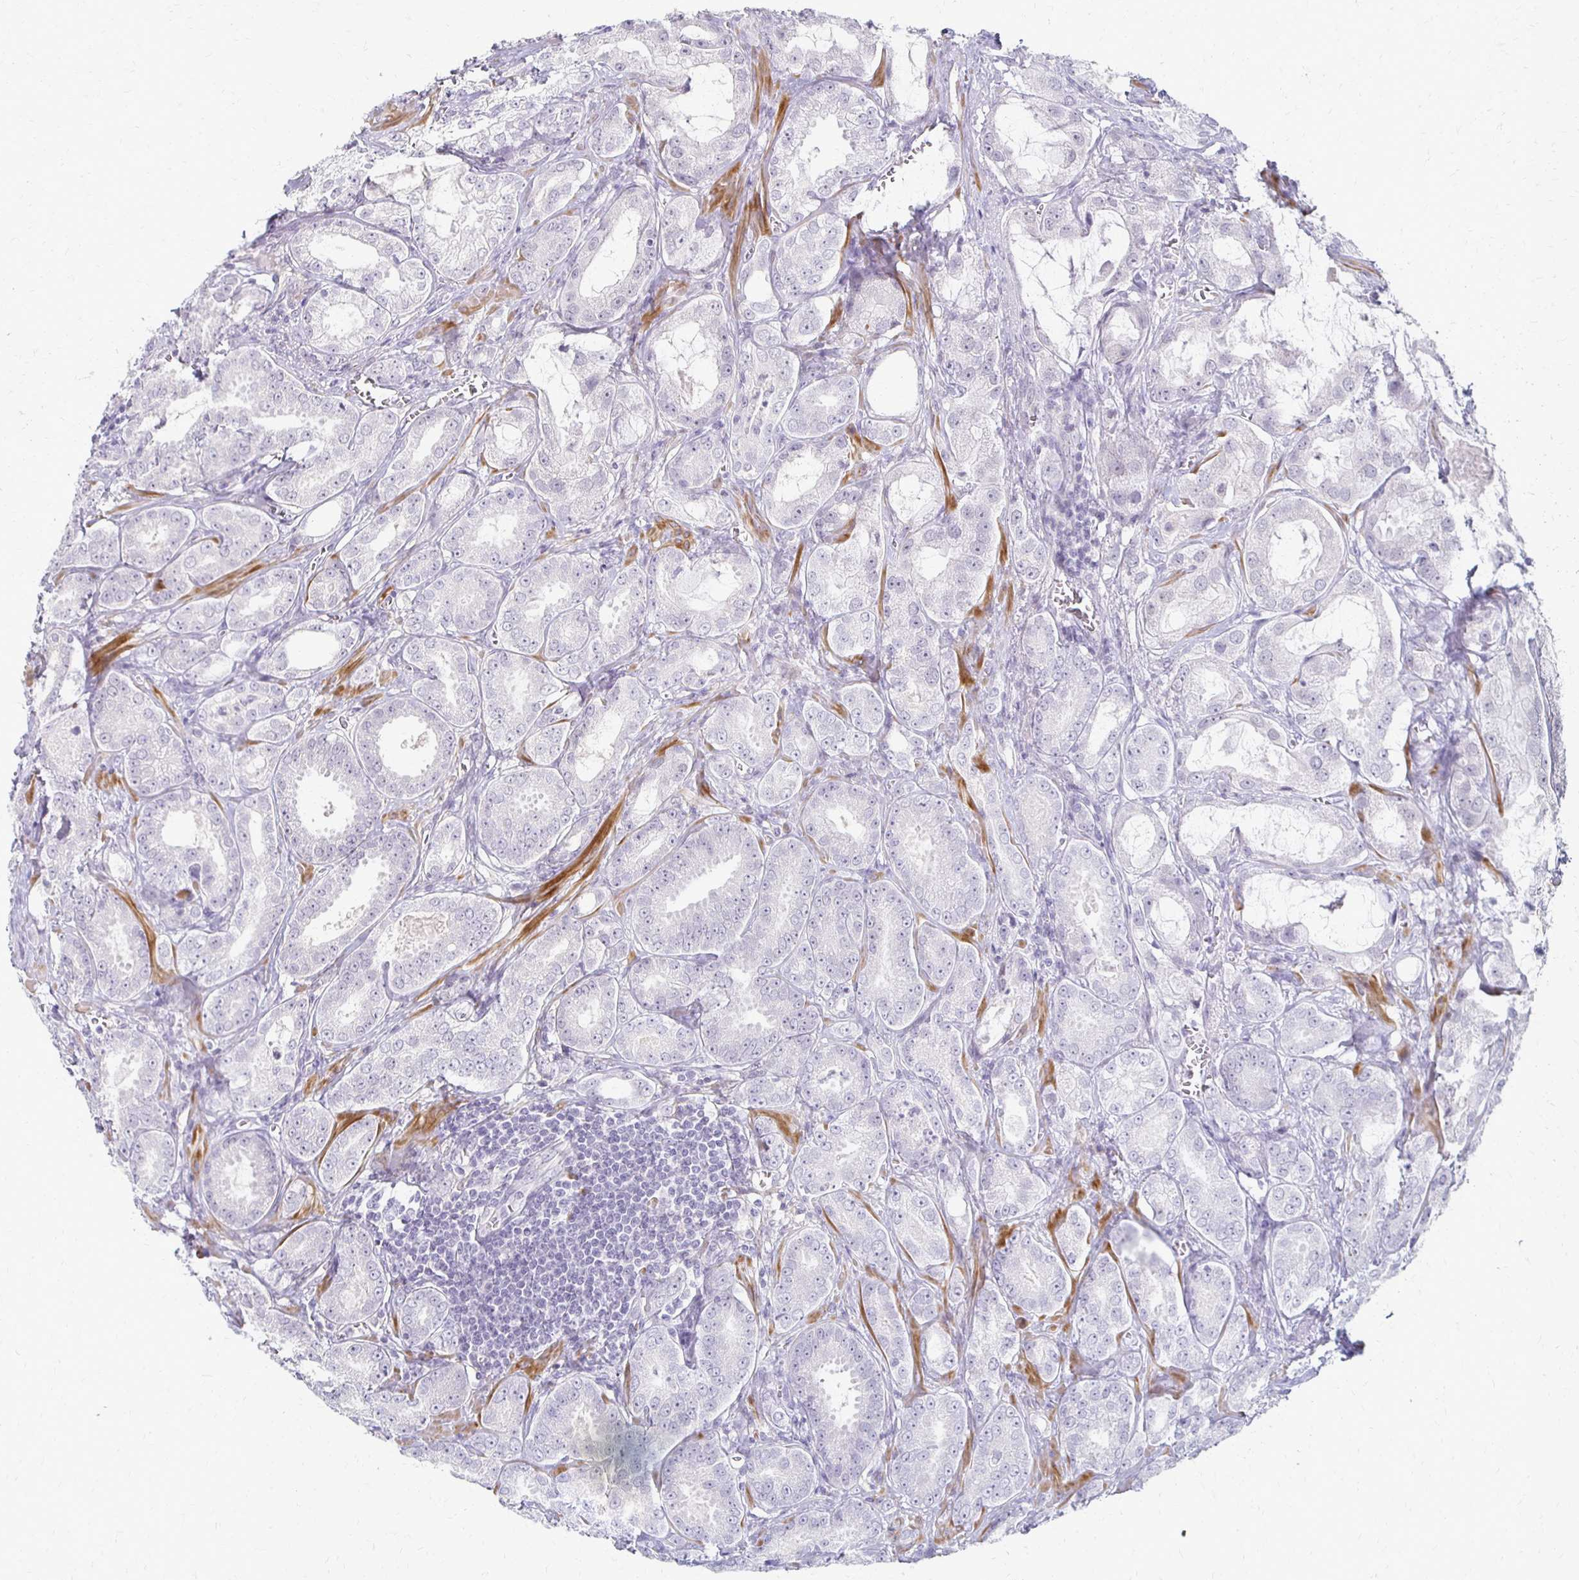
{"staining": {"intensity": "negative", "quantity": "none", "location": "none"}, "tissue": "prostate cancer", "cell_type": "Tumor cells", "image_type": "cancer", "snomed": [{"axis": "morphology", "description": "Adenocarcinoma, High grade"}, {"axis": "topography", "description": "Prostate"}], "caption": "Human adenocarcinoma (high-grade) (prostate) stained for a protein using immunohistochemistry demonstrates no expression in tumor cells.", "gene": "FOXO4", "patient": {"sex": "male", "age": 64}}